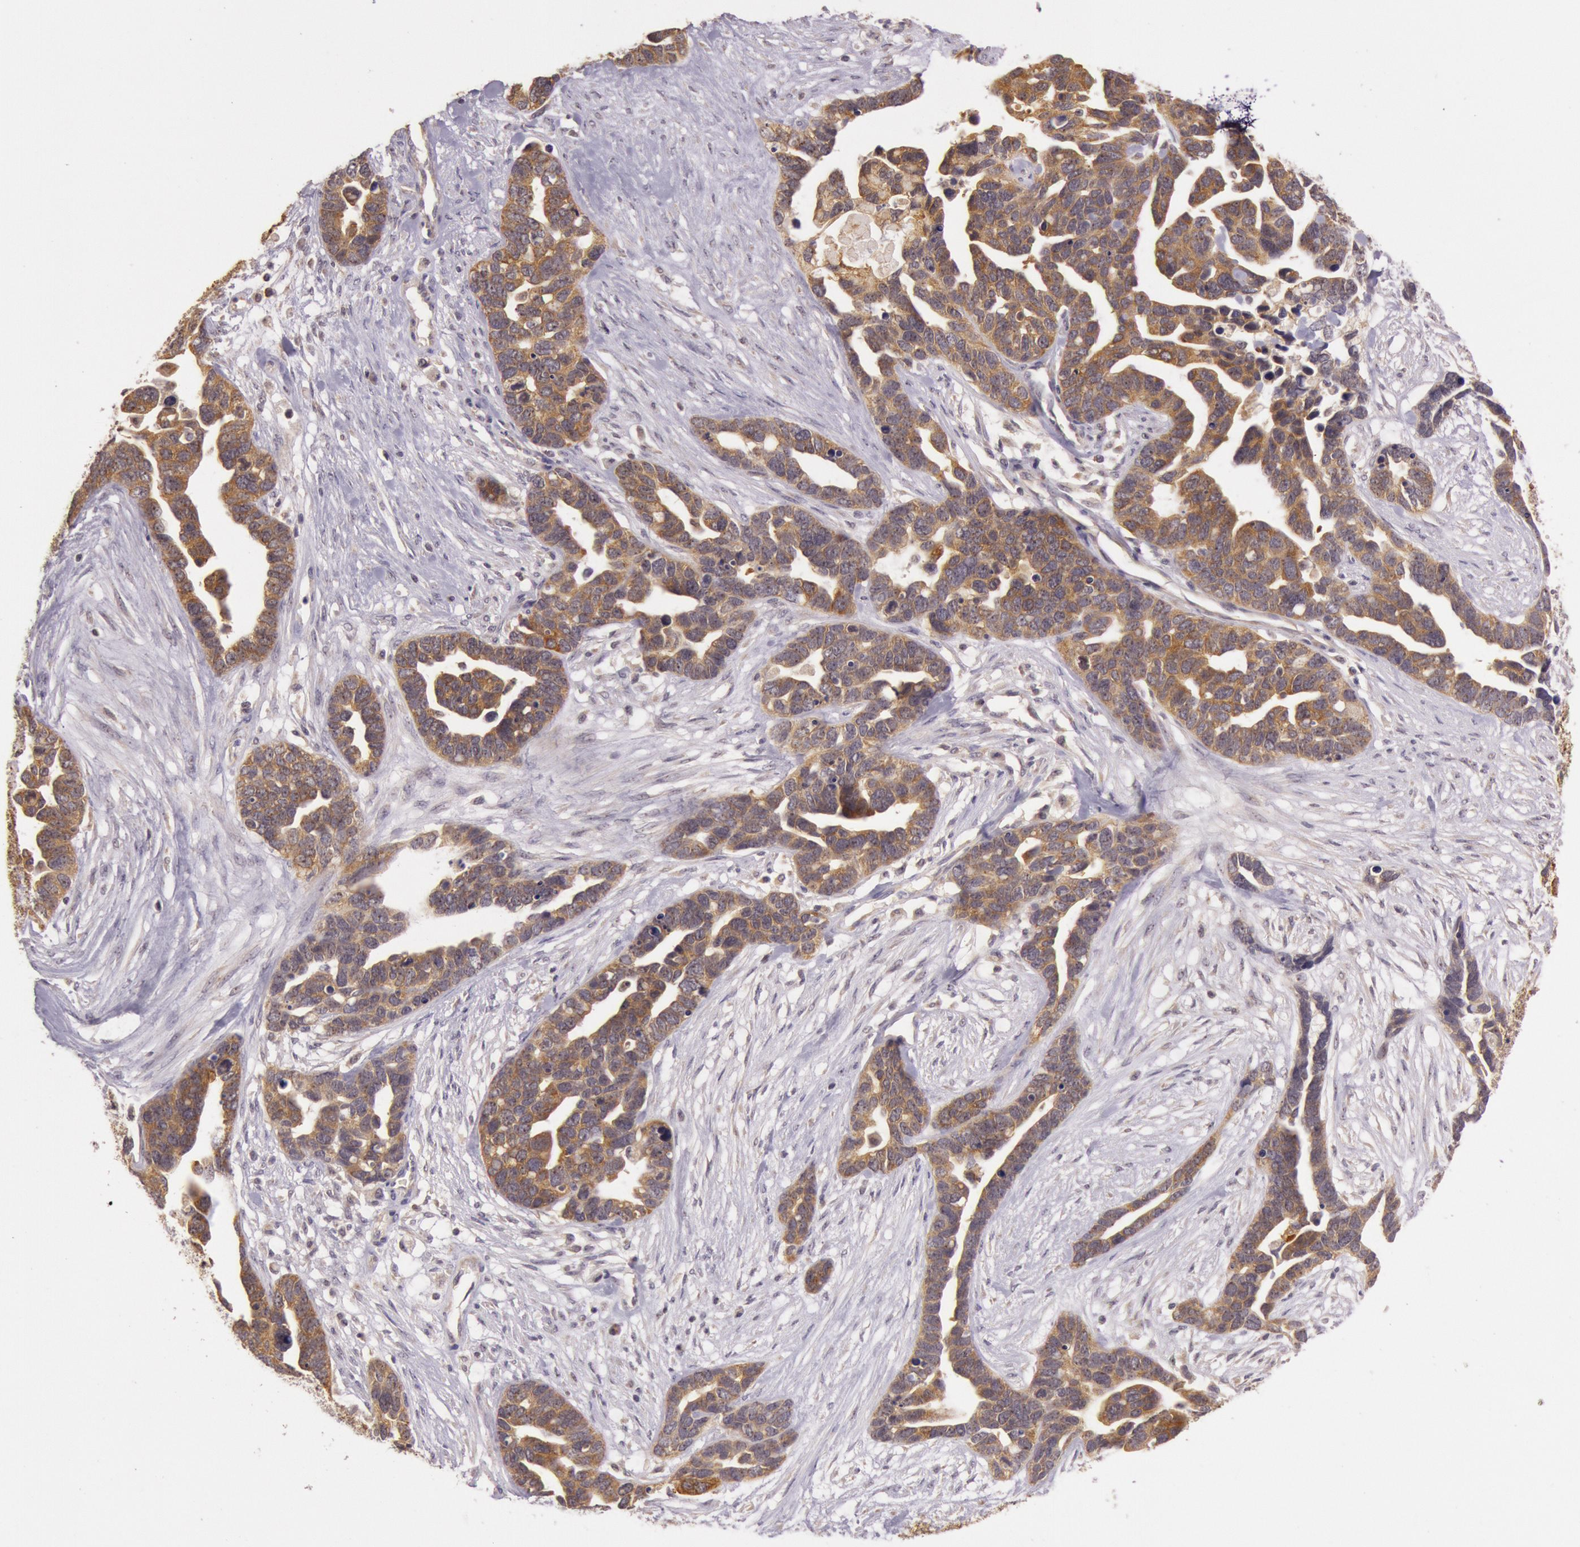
{"staining": {"intensity": "strong", "quantity": ">75%", "location": "cytoplasmic/membranous"}, "tissue": "ovarian cancer", "cell_type": "Tumor cells", "image_type": "cancer", "snomed": [{"axis": "morphology", "description": "Cystadenocarcinoma, serous, NOS"}, {"axis": "topography", "description": "Ovary"}], "caption": "Protein expression analysis of serous cystadenocarcinoma (ovarian) demonstrates strong cytoplasmic/membranous staining in approximately >75% of tumor cells. Nuclei are stained in blue.", "gene": "CDK16", "patient": {"sex": "female", "age": 54}}